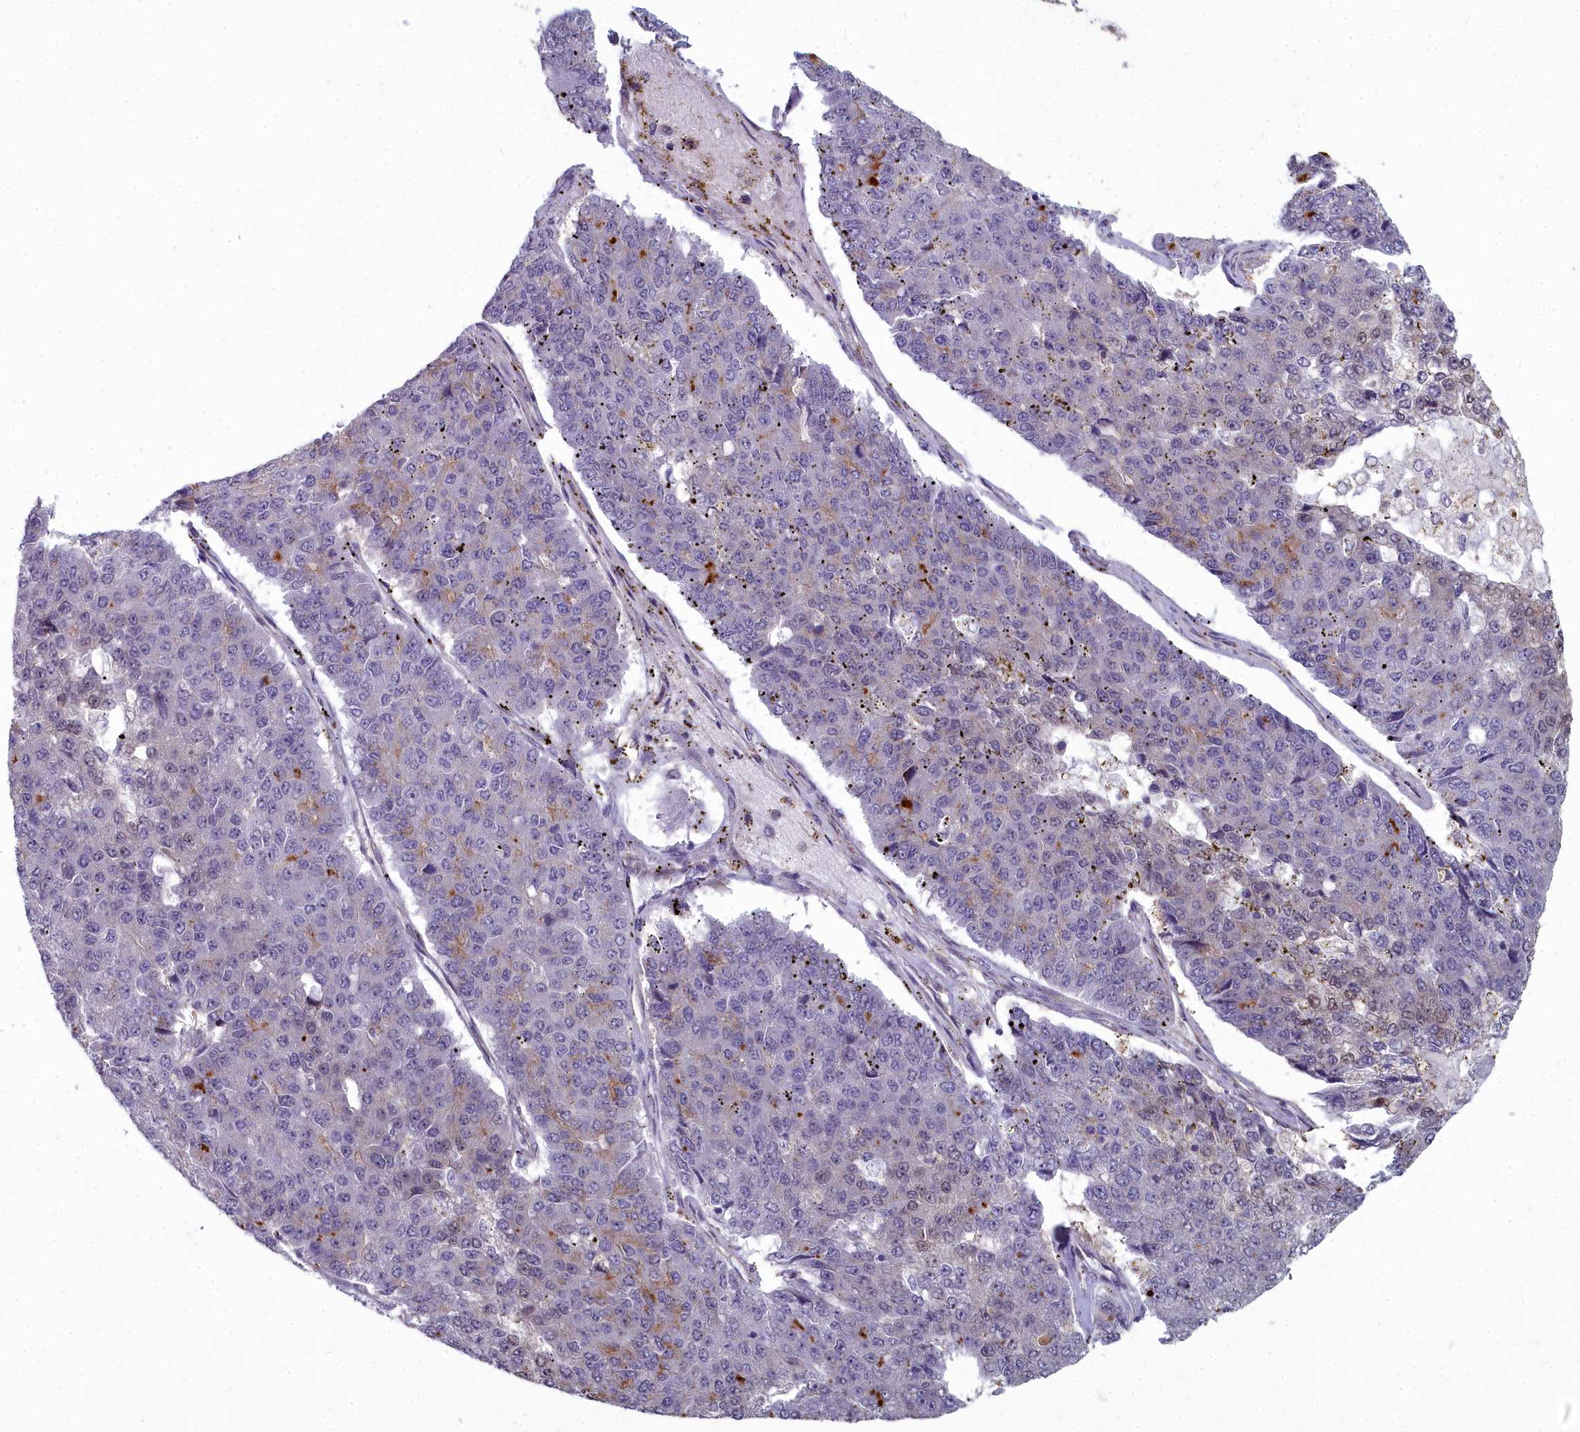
{"staining": {"intensity": "moderate", "quantity": "<25%", "location": "cytoplasmic/membranous"}, "tissue": "pancreatic cancer", "cell_type": "Tumor cells", "image_type": "cancer", "snomed": [{"axis": "morphology", "description": "Adenocarcinoma, NOS"}, {"axis": "topography", "description": "Pancreas"}], "caption": "The photomicrograph reveals immunohistochemical staining of pancreatic cancer. There is moderate cytoplasmic/membranous expression is present in approximately <25% of tumor cells. The staining is performed using DAB (3,3'-diaminobenzidine) brown chromogen to label protein expression. The nuclei are counter-stained blue using hematoxylin.", "gene": "ZNF626", "patient": {"sex": "male", "age": 50}}